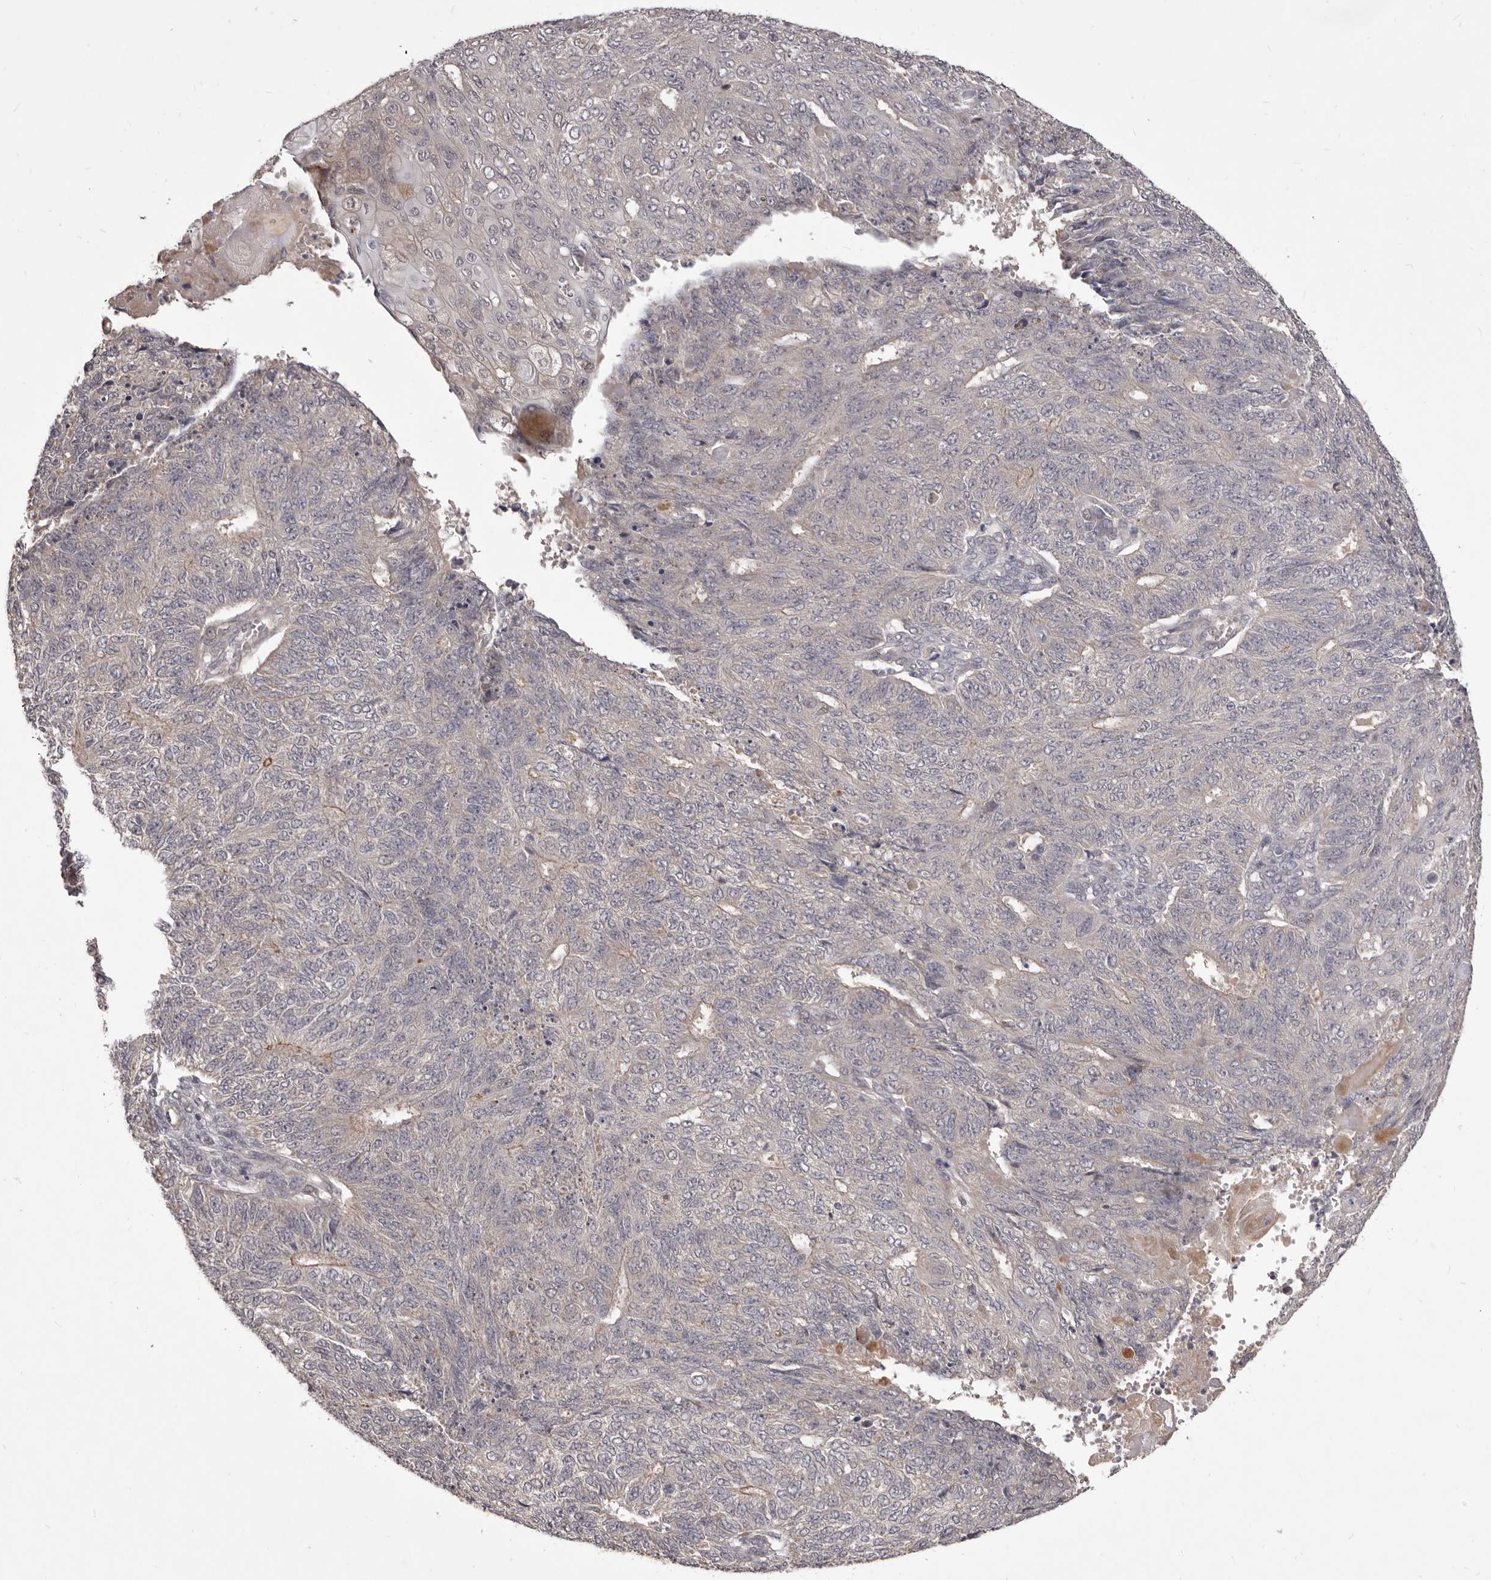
{"staining": {"intensity": "negative", "quantity": "none", "location": "none"}, "tissue": "endometrial cancer", "cell_type": "Tumor cells", "image_type": "cancer", "snomed": [{"axis": "morphology", "description": "Adenocarcinoma, NOS"}, {"axis": "topography", "description": "Endometrium"}], "caption": "Immunohistochemistry of human endometrial cancer displays no expression in tumor cells.", "gene": "HBS1L", "patient": {"sex": "female", "age": 32}}